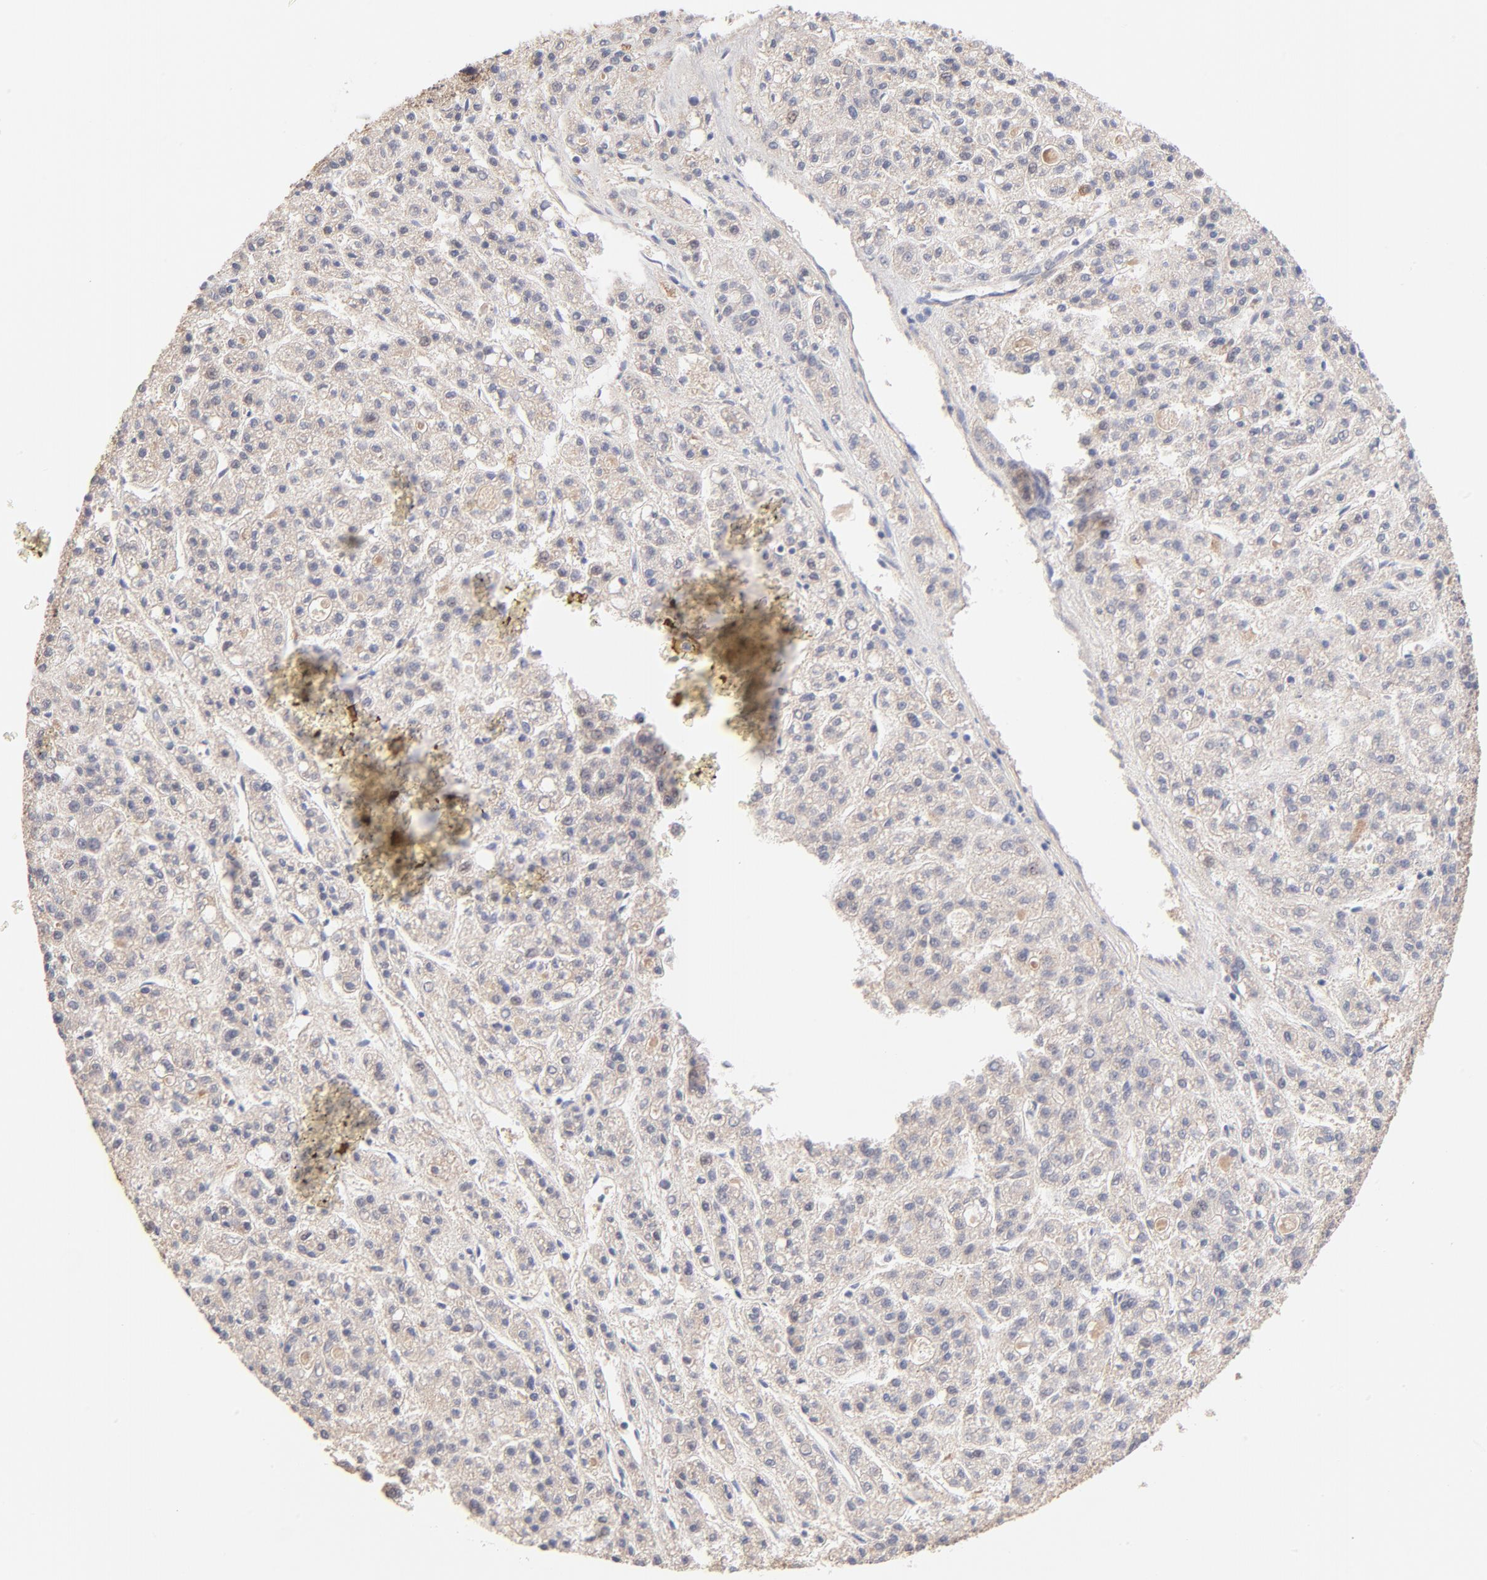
{"staining": {"intensity": "weak", "quantity": ">75%", "location": "cytoplasmic/membranous"}, "tissue": "liver cancer", "cell_type": "Tumor cells", "image_type": "cancer", "snomed": [{"axis": "morphology", "description": "Carcinoma, Hepatocellular, NOS"}, {"axis": "topography", "description": "Liver"}], "caption": "About >75% of tumor cells in liver cancer demonstrate weak cytoplasmic/membranous protein expression as visualized by brown immunohistochemical staining.", "gene": "TXNL1", "patient": {"sex": "male", "age": 70}}